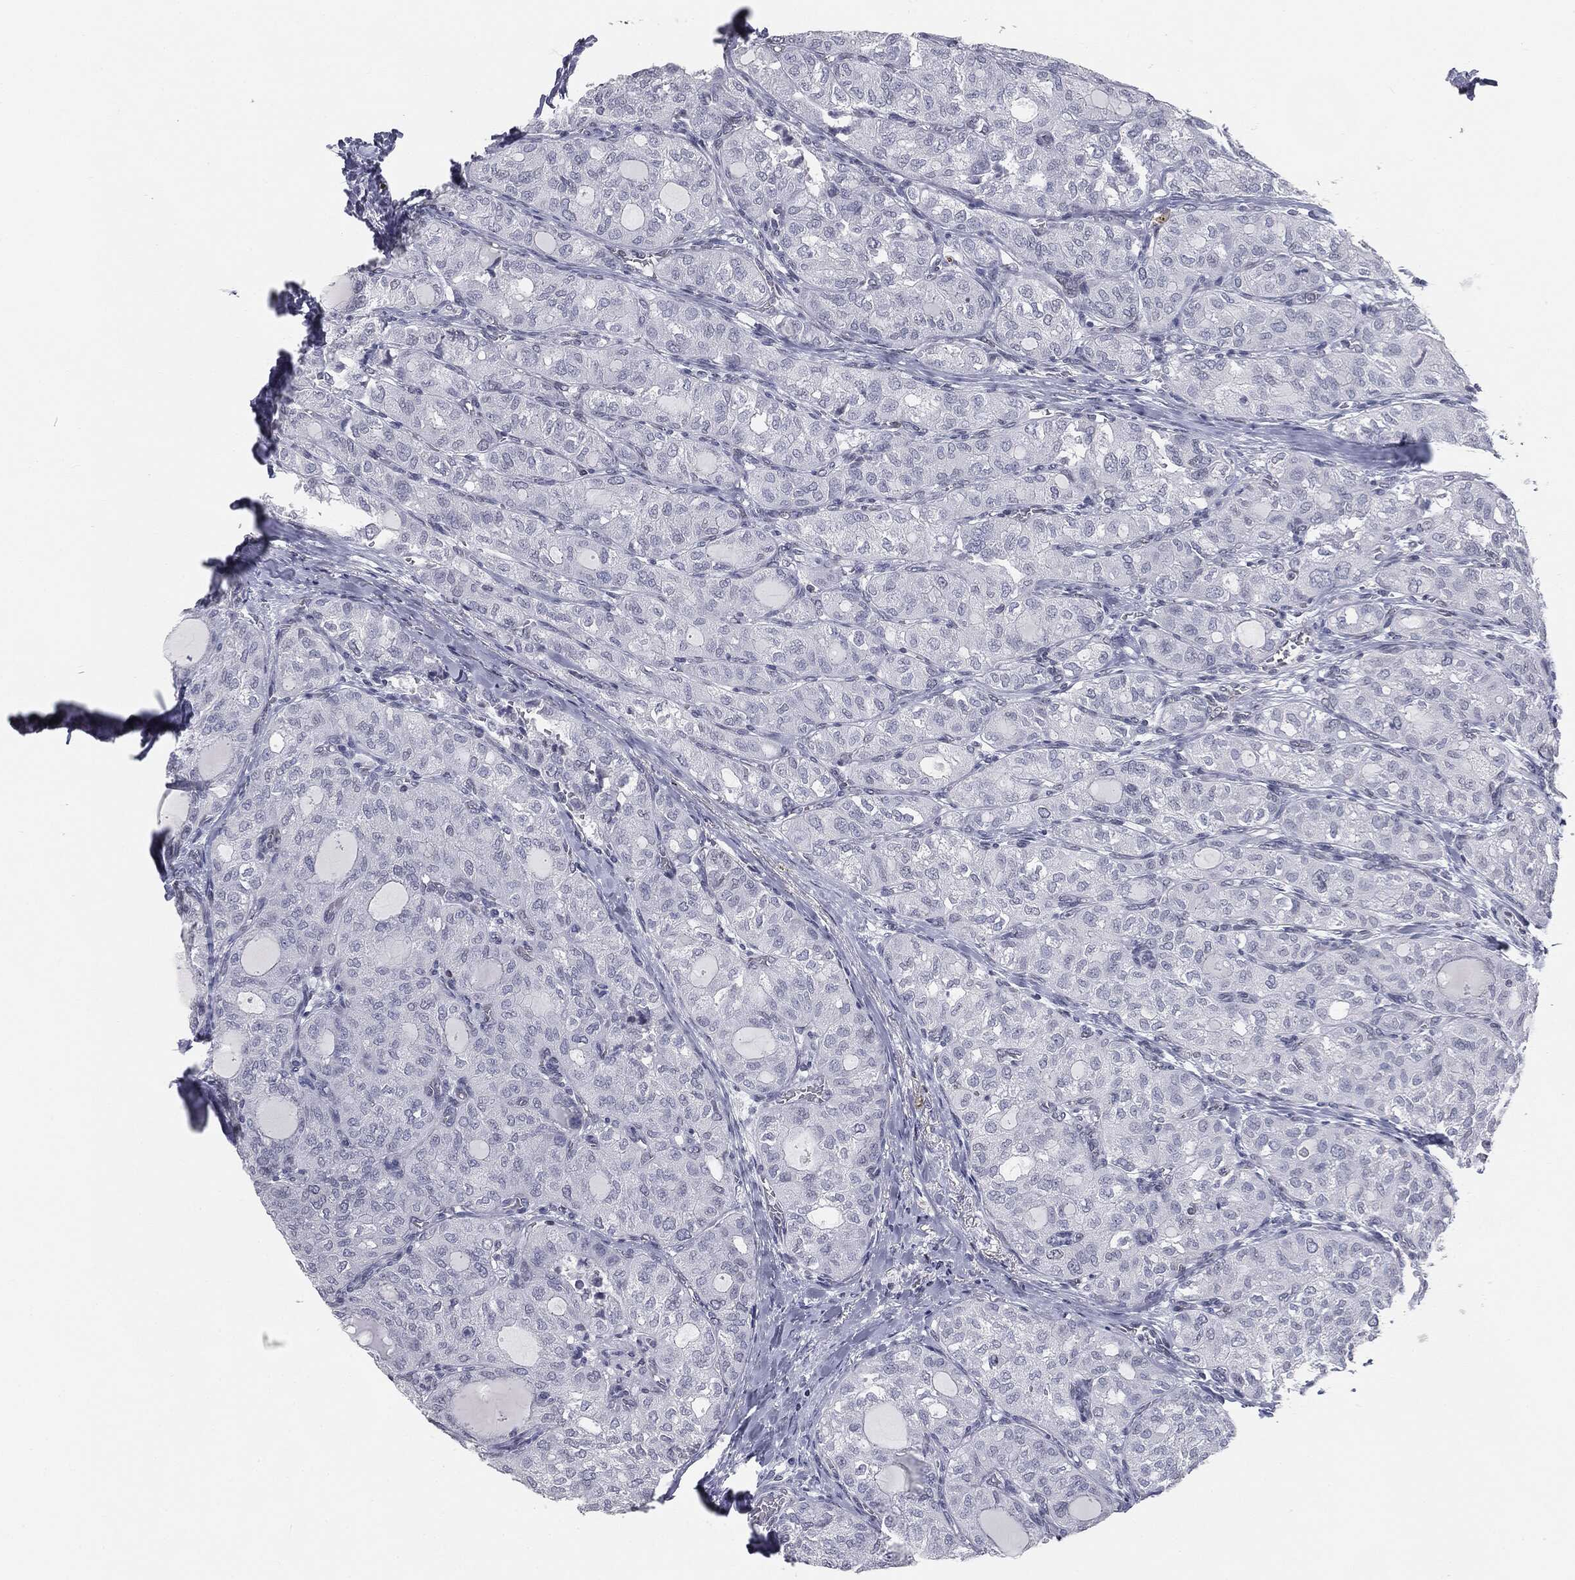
{"staining": {"intensity": "negative", "quantity": "none", "location": "none"}, "tissue": "thyroid cancer", "cell_type": "Tumor cells", "image_type": "cancer", "snomed": [{"axis": "morphology", "description": "Follicular adenoma carcinoma, NOS"}, {"axis": "topography", "description": "Thyroid gland"}], "caption": "IHC image of neoplastic tissue: human thyroid cancer stained with DAB (3,3'-diaminobenzidine) displays no significant protein positivity in tumor cells.", "gene": "ALDOB", "patient": {"sex": "male", "age": 75}}